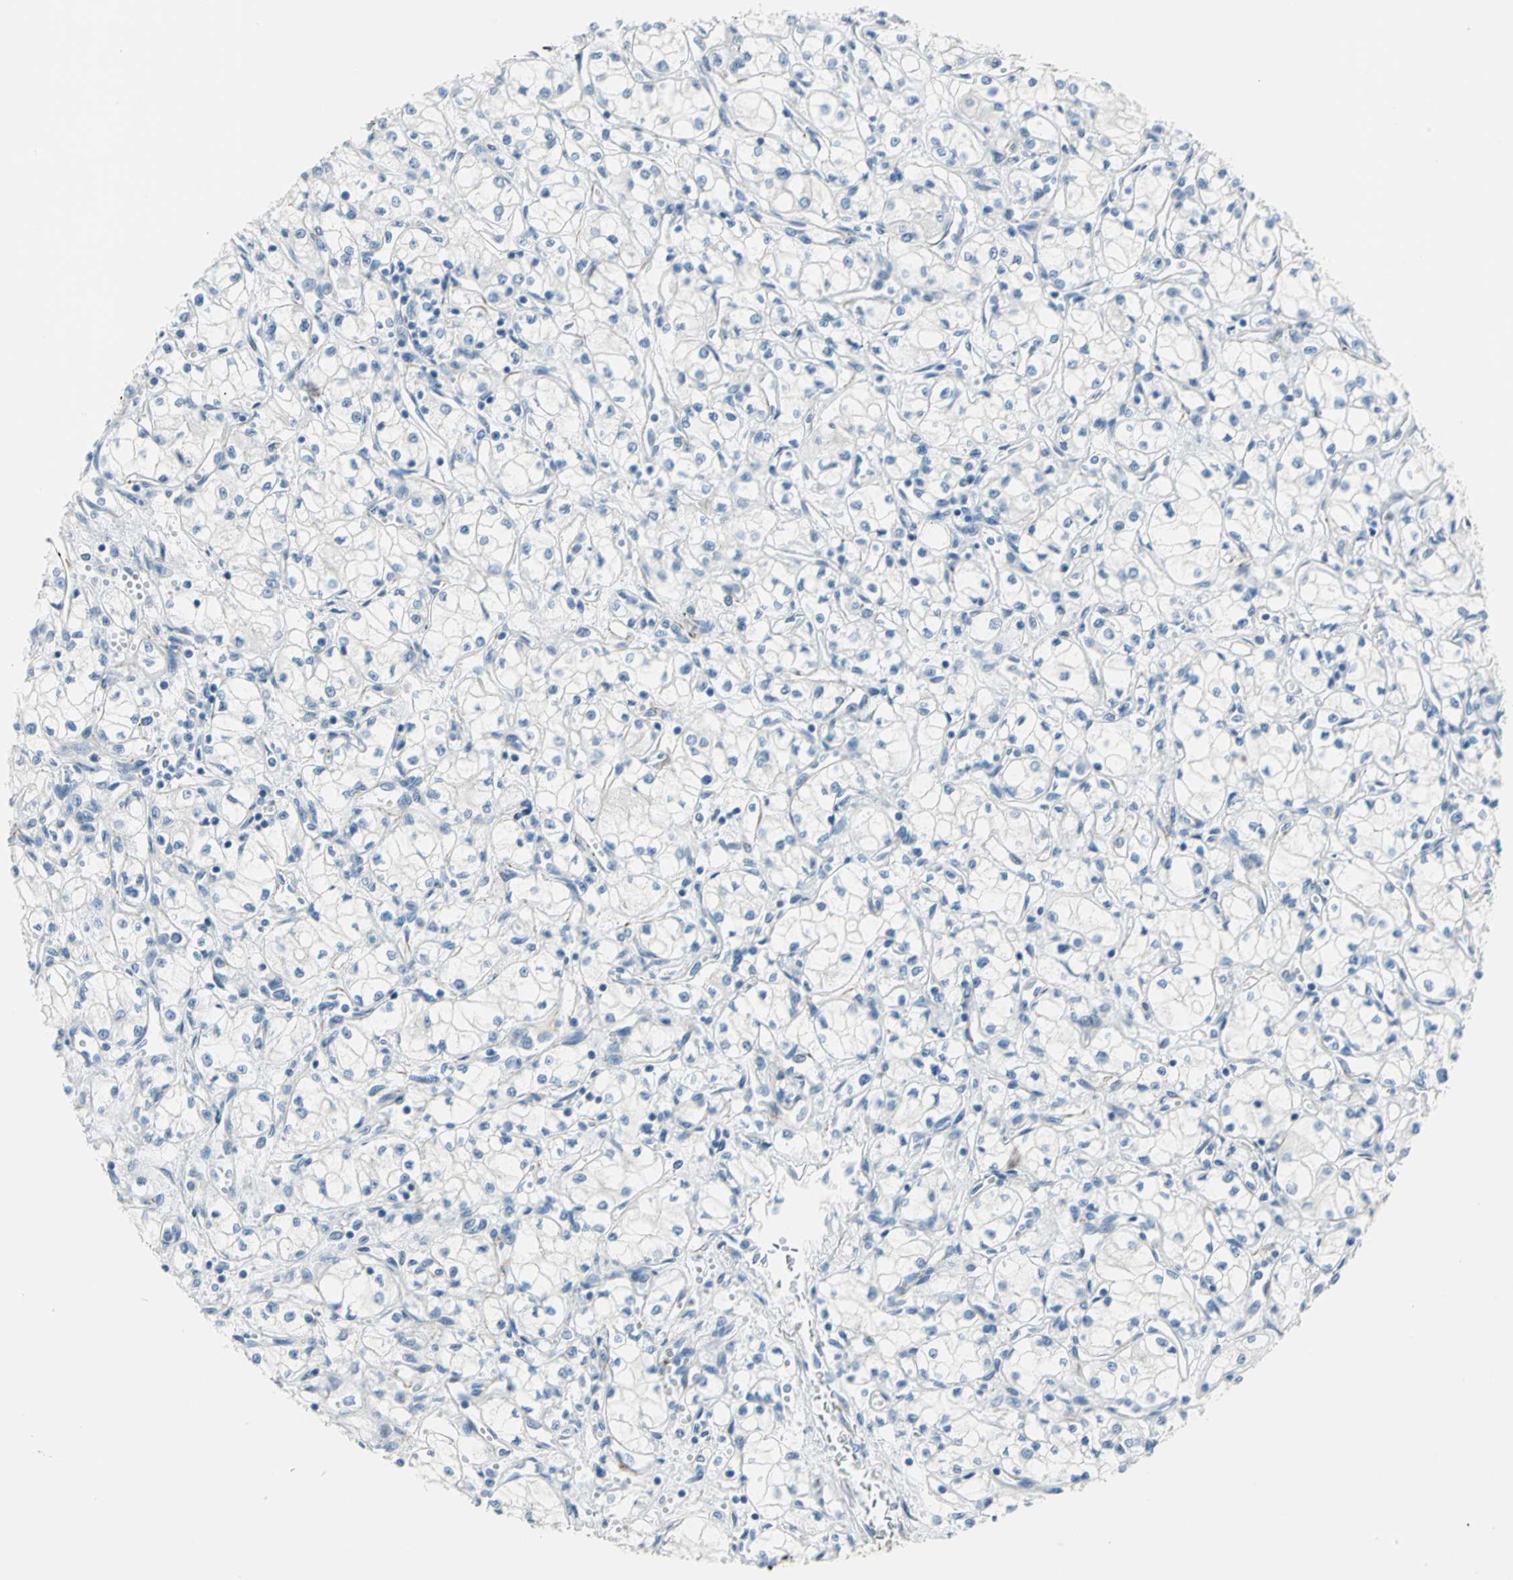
{"staining": {"intensity": "negative", "quantity": "none", "location": "none"}, "tissue": "renal cancer", "cell_type": "Tumor cells", "image_type": "cancer", "snomed": [{"axis": "morphology", "description": "Normal tissue, NOS"}, {"axis": "morphology", "description": "Adenocarcinoma, NOS"}, {"axis": "topography", "description": "Kidney"}], "caption": "This is an immunohistochemistry micrograph of human adenocarcinoma (renal). There is no positivity in tumor cells.", "gene": "ALOX15", "patient": {"sex": "male", "age": 59}}